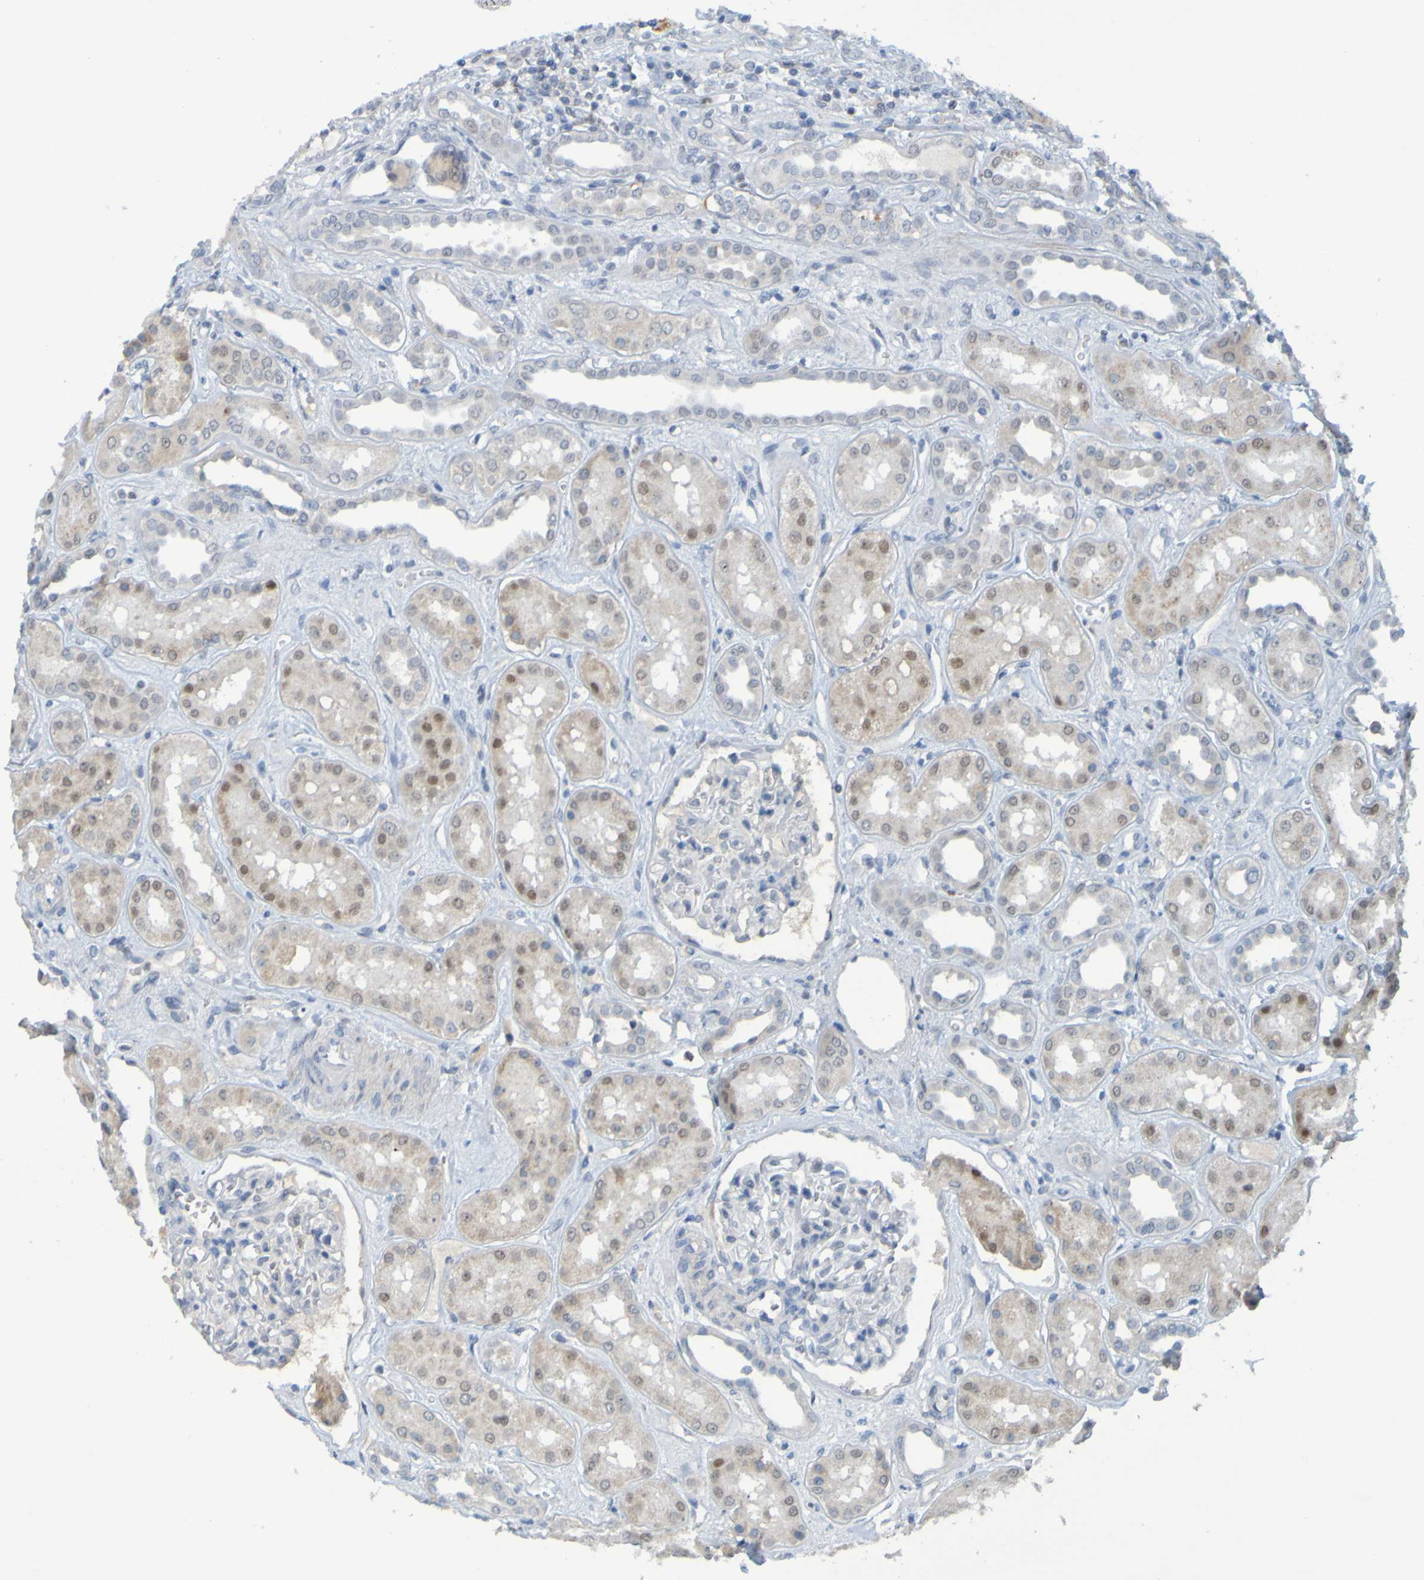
{"staining": {"intensity": "negative", "quantity": "none", "location": "none"}, "tissue": "kidney", "cell_type": "Cells in glomeruli", "image_type": "normal", "snomed": [{"axis": "morphology", "description": "Normal tissue, NOS"}, {"axis": "topography", "description": "Kidney"}], "caption": "DAB (3,3'-diaminobenzidine) immunohistochemical staining of benign human kidney shows no significant positivity in cells in glomeruli.", "gene": "USP36", "patient": {"sex": "male", "age": 59}}